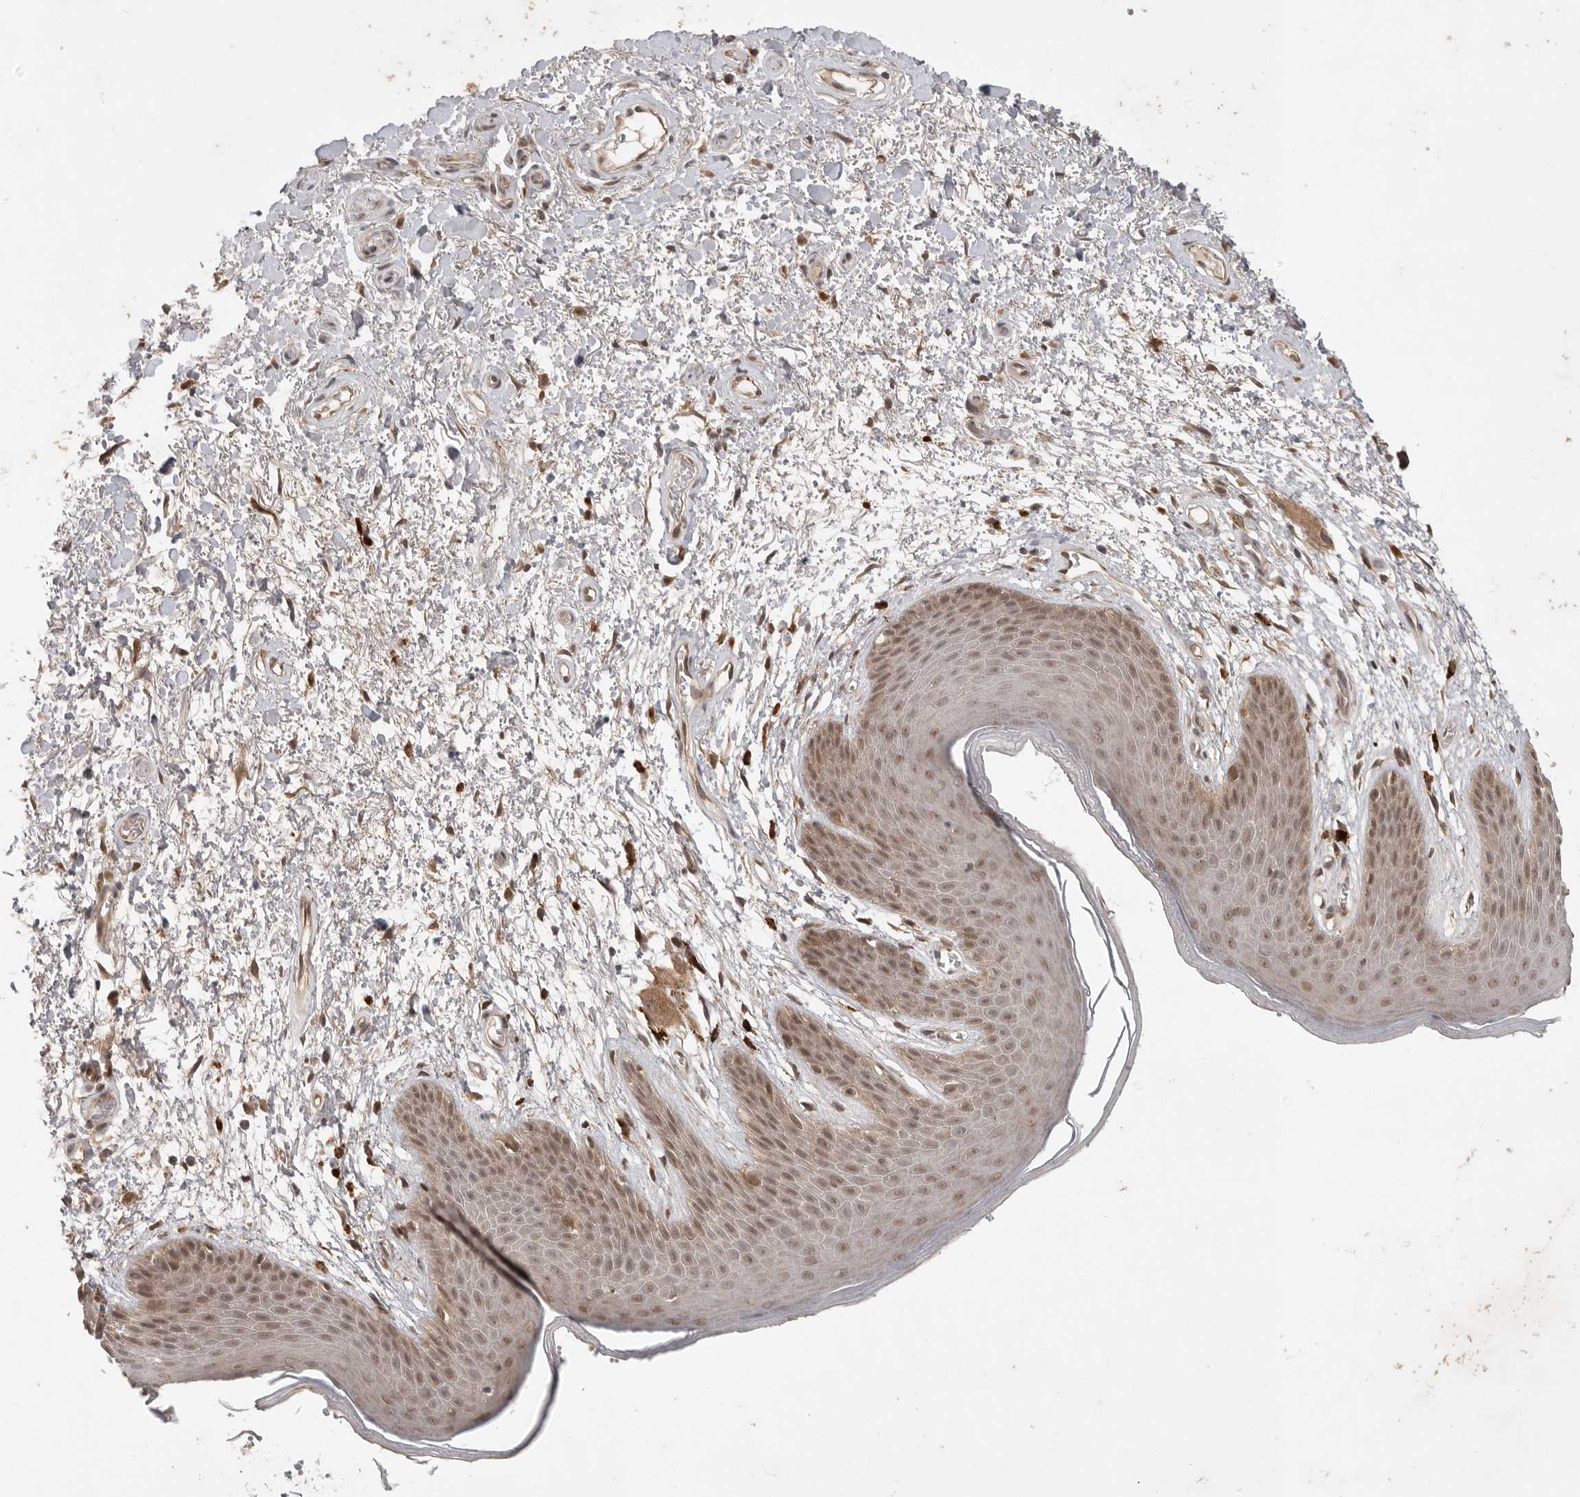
{"staining": {"intensity": "moderate", "quantity": ">75%", "location": "cytoplasmic/membranous,nuclear"}, "tissue": "skin", "cell_type": "Epidermal cells", "image_type": "normal", "snomed": [{"axis": "morphology", "description": "Normal tissue, NOS"}, {"axis": "topography", "description": "Anal"}], "caption": "The photomicrograph reveals immunohistochemical staining of normal skin. There is moderate cytoplasmic/membranous,nuclear expression is present in approximately >75% of epidermal cells.", "gene": "ZNF232", "patient": {"sex": "male", "age": 74}}